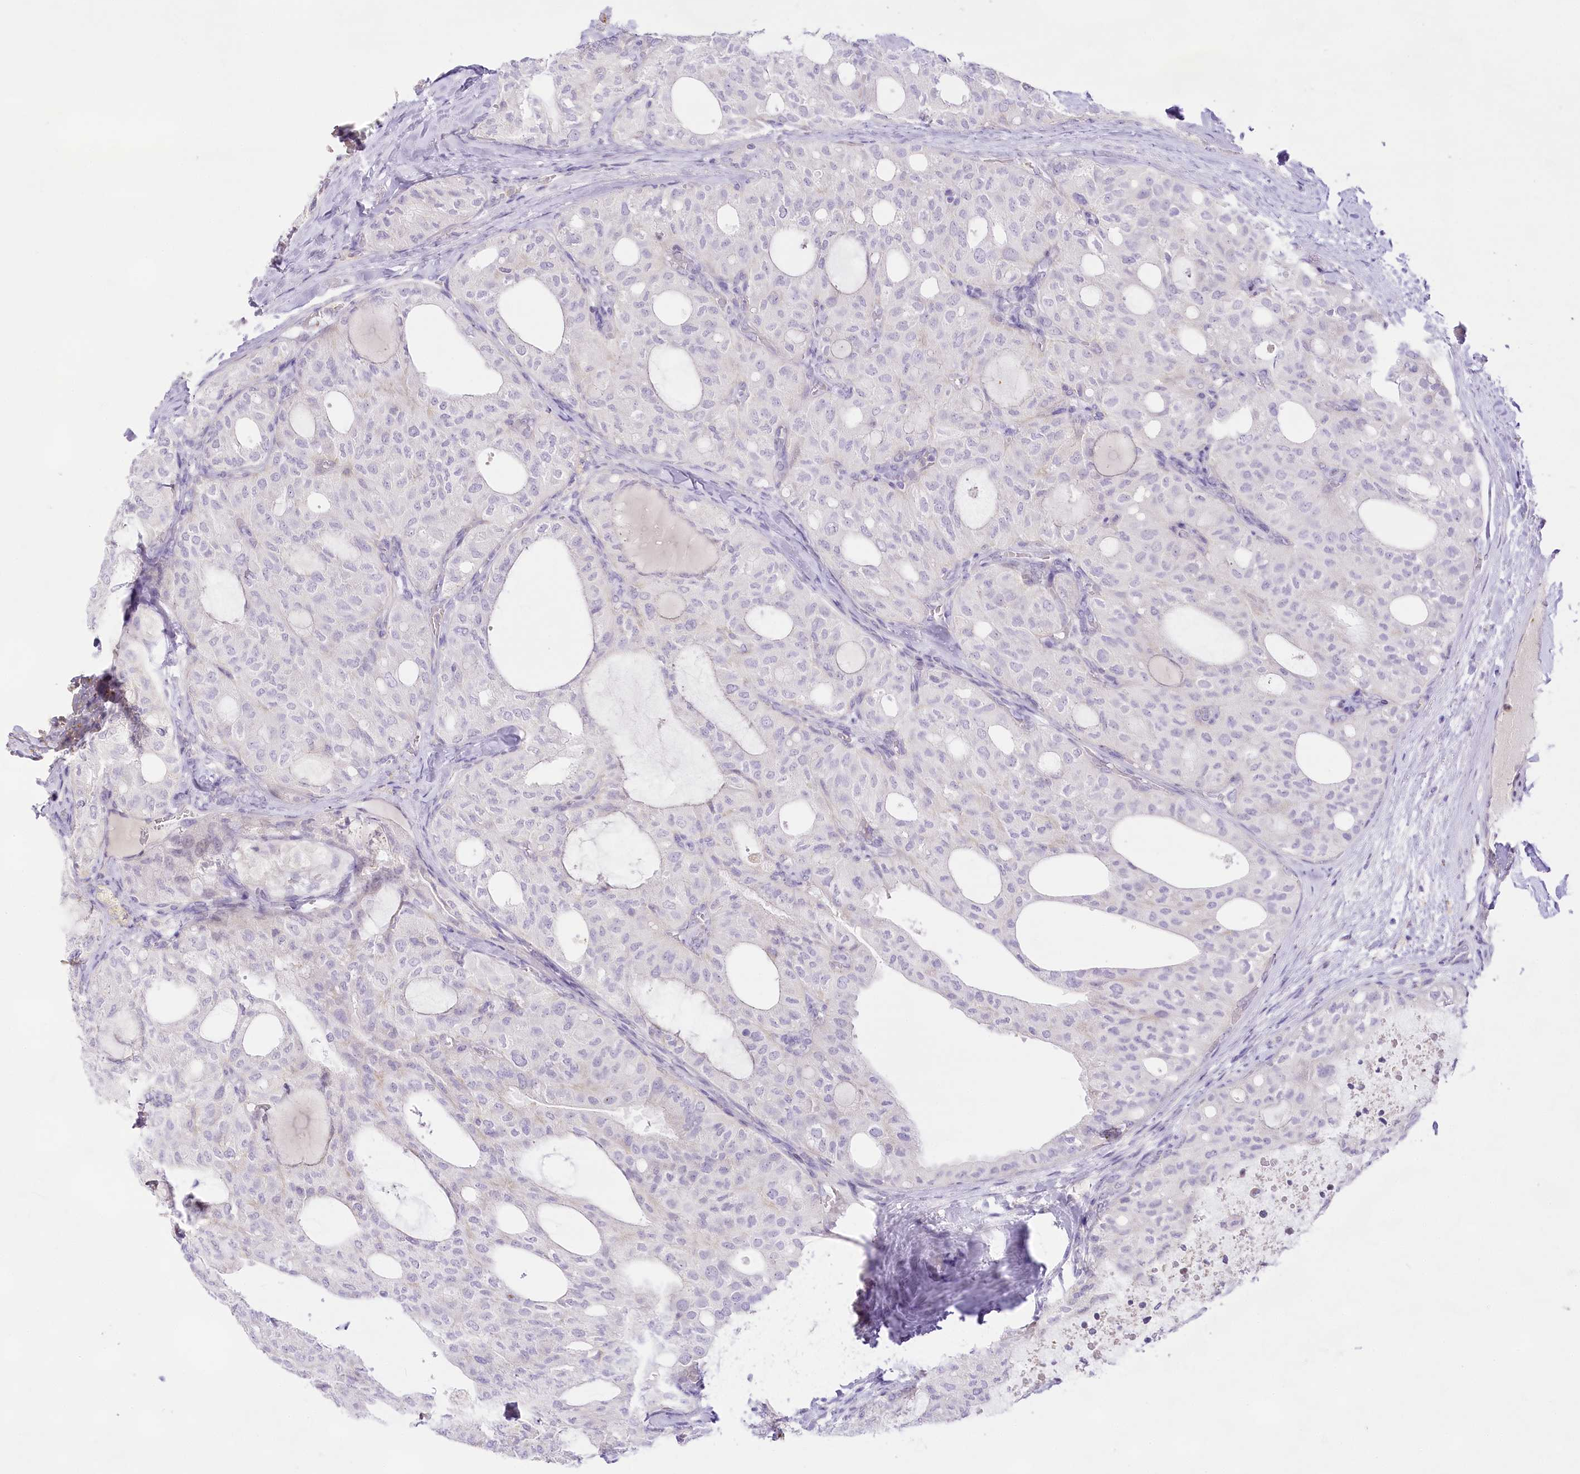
{"staining": {"intensity": "negative", "quantity": "none", "location": "none"}, "tissue": "thyroid cancer", "cell_type": "Tumor cells", "image_type": "cancer", "snomed": [{"axis": "morphology", "description": "Follicular adenoma carcinoma, NOS"}, {"axis": "topography", "description": "Thyroid gland"}], "caption": "This is a micrograph of immunohistochemistry (IHC) staining of follicular adenoma carcinoma (thyroid), which shows no expression in tumor cells.", "gene": "CCDC30", "patient": {"sex": "male", "age": 75}}